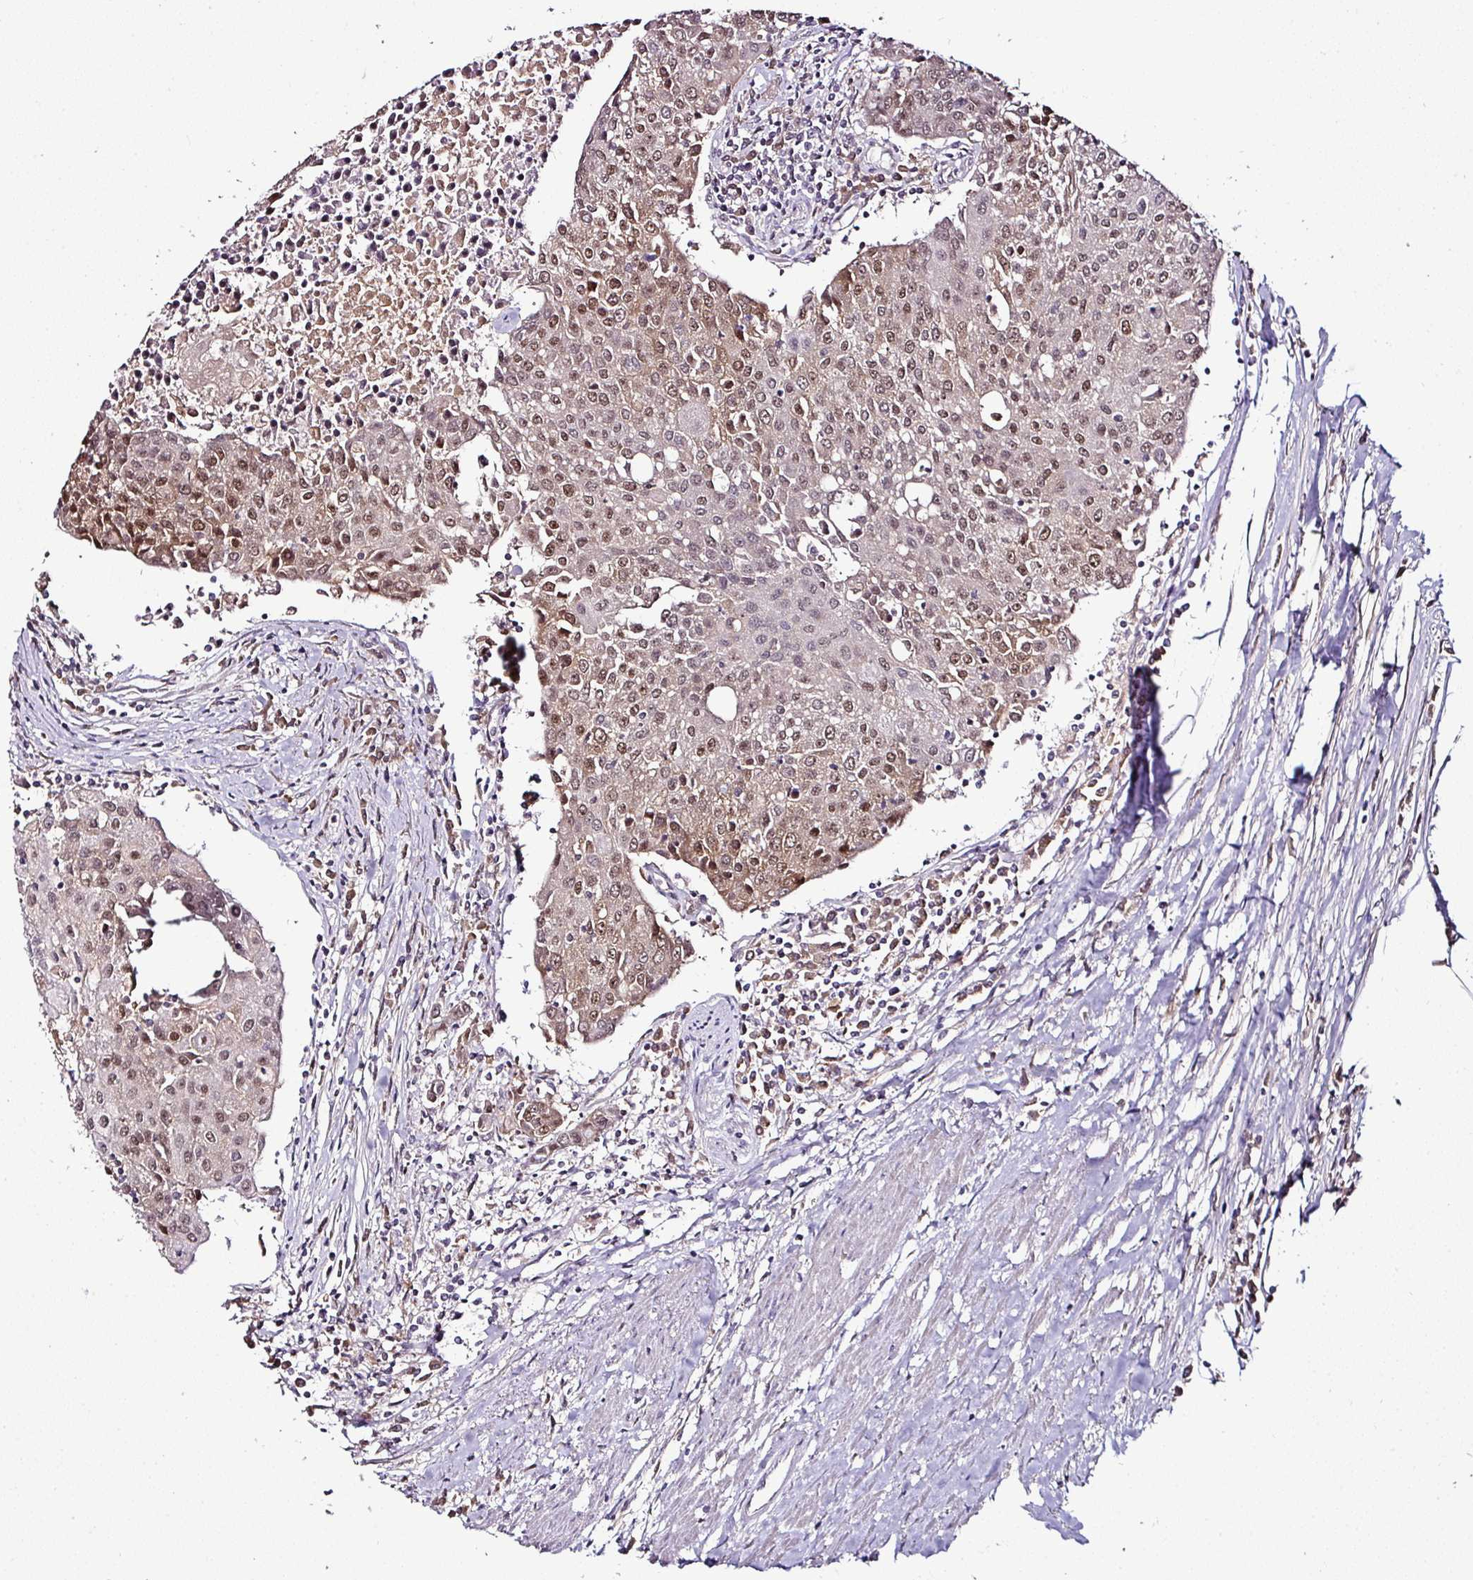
{"staining": {"intensity": "weak", "quantity": ">75%", "location": "nuclear"}, "tissue": "urothelial cancer", "cell_type": "Tumor cells", "image_type": "cancer", "snomed": [{"axis": "morphology", "description": "Urothelial carcinoma, High grade"}, {"axis": "topography", "description": "Urinary bladder"}], "caption": "Urothelial carcinoma (high-grade) stained with a brown dye reveals weak nuclear positive expression in about >75% of tumor cells.", "gene": "KLF16", "patient": {"sex": "female", "age": 85}}